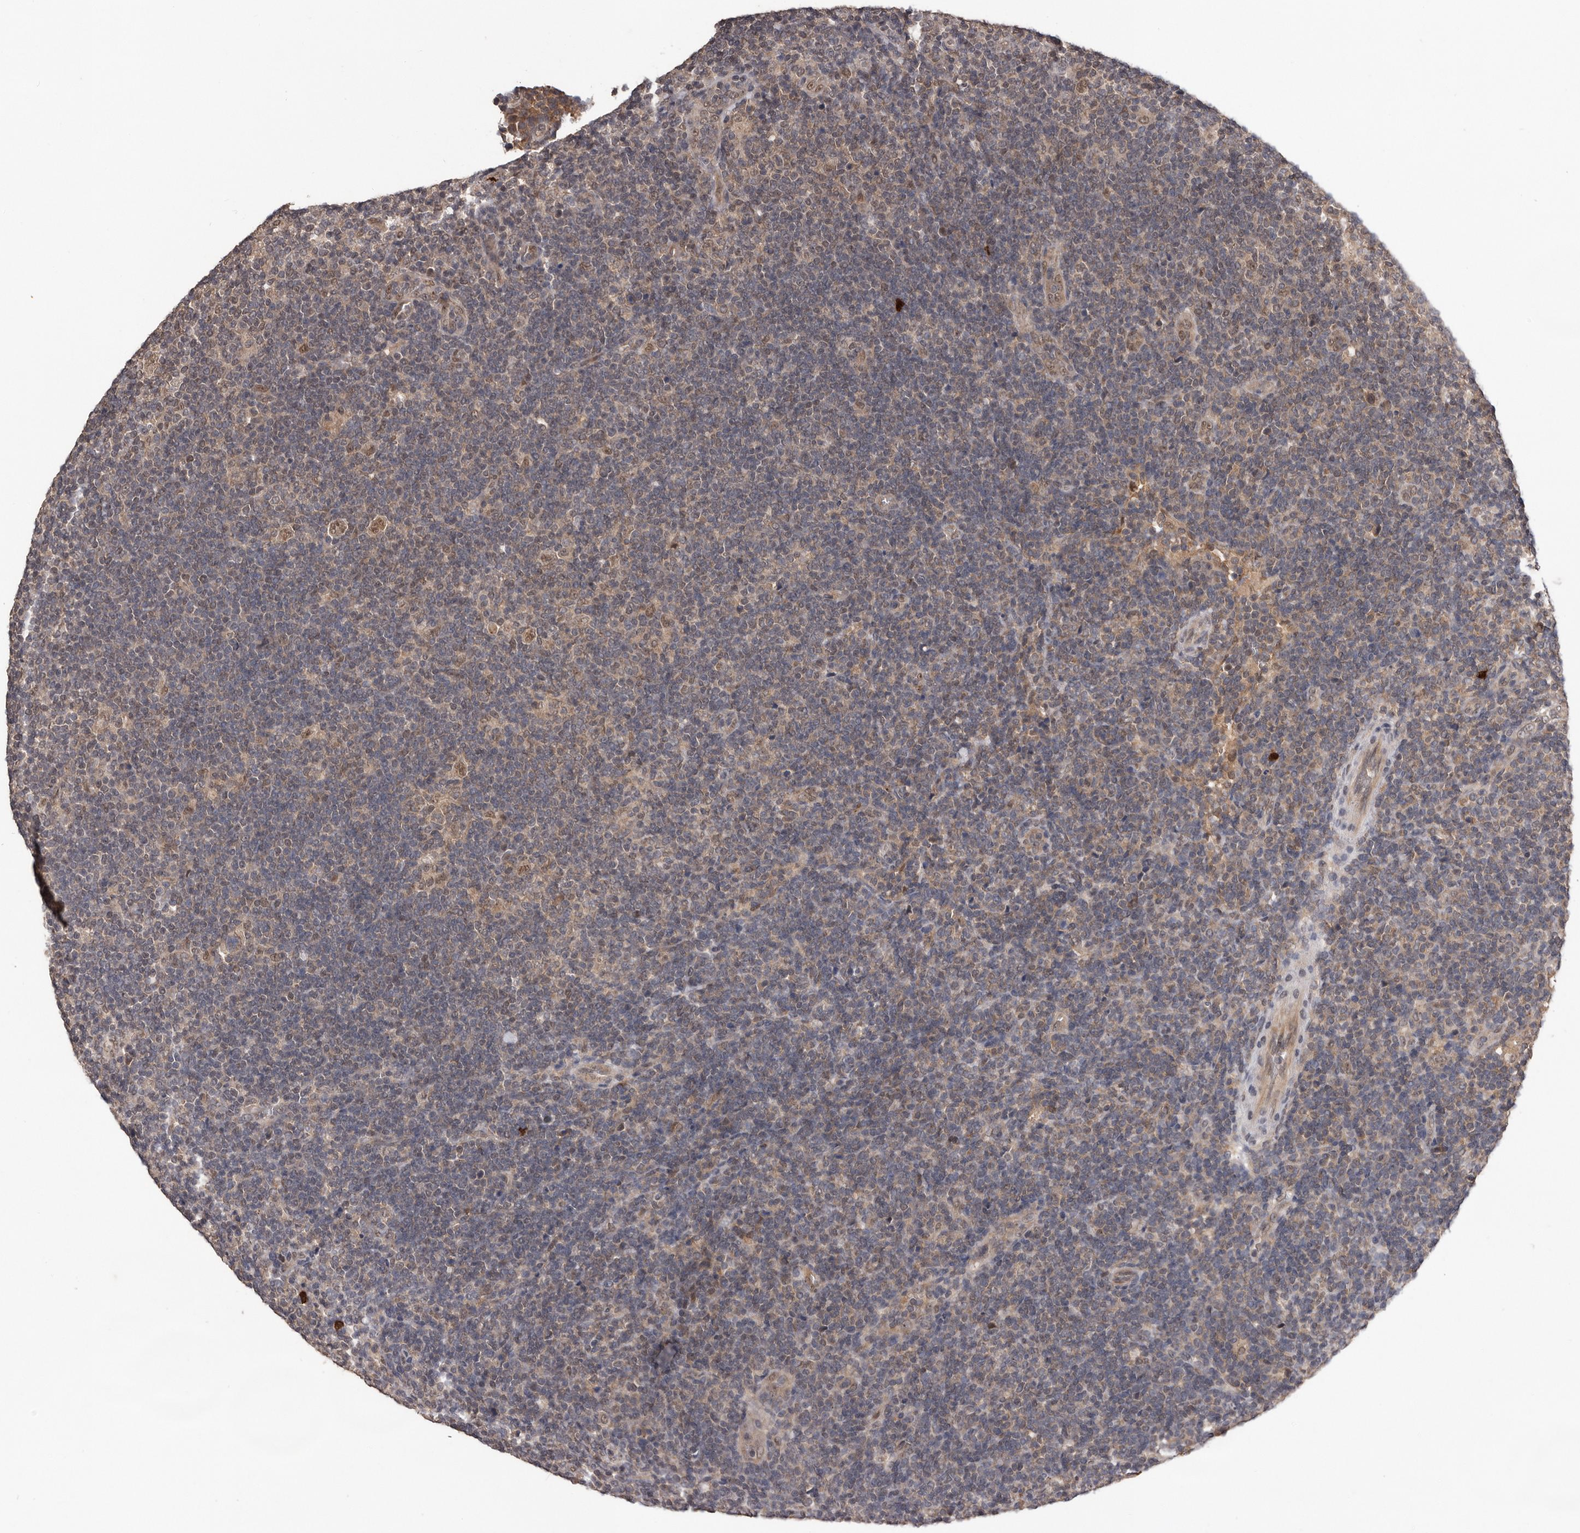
{"staining": {"intensity": "weak", "quantity": "25%-75%", "location": "nuclear"}, "tissue": "lymphoma", "cell_type": "Tumor cells", "image_type": "cancer", "snomed": [{"axis": "morphology", "description": "Hodgkin's disease, NOS"}, {"axis": "topography", "description": "Lymph node"}], "caption": "Protein positivity by immunohistochemistry demonstrates weak nuclear positivity in approximately 25%-75% of tumor cells in Hodgkin's disease. (IHC, brightfield microscopy, high magnification).", "gene": "VPS37A", "patient": {"sex": "female", "age": 57}}